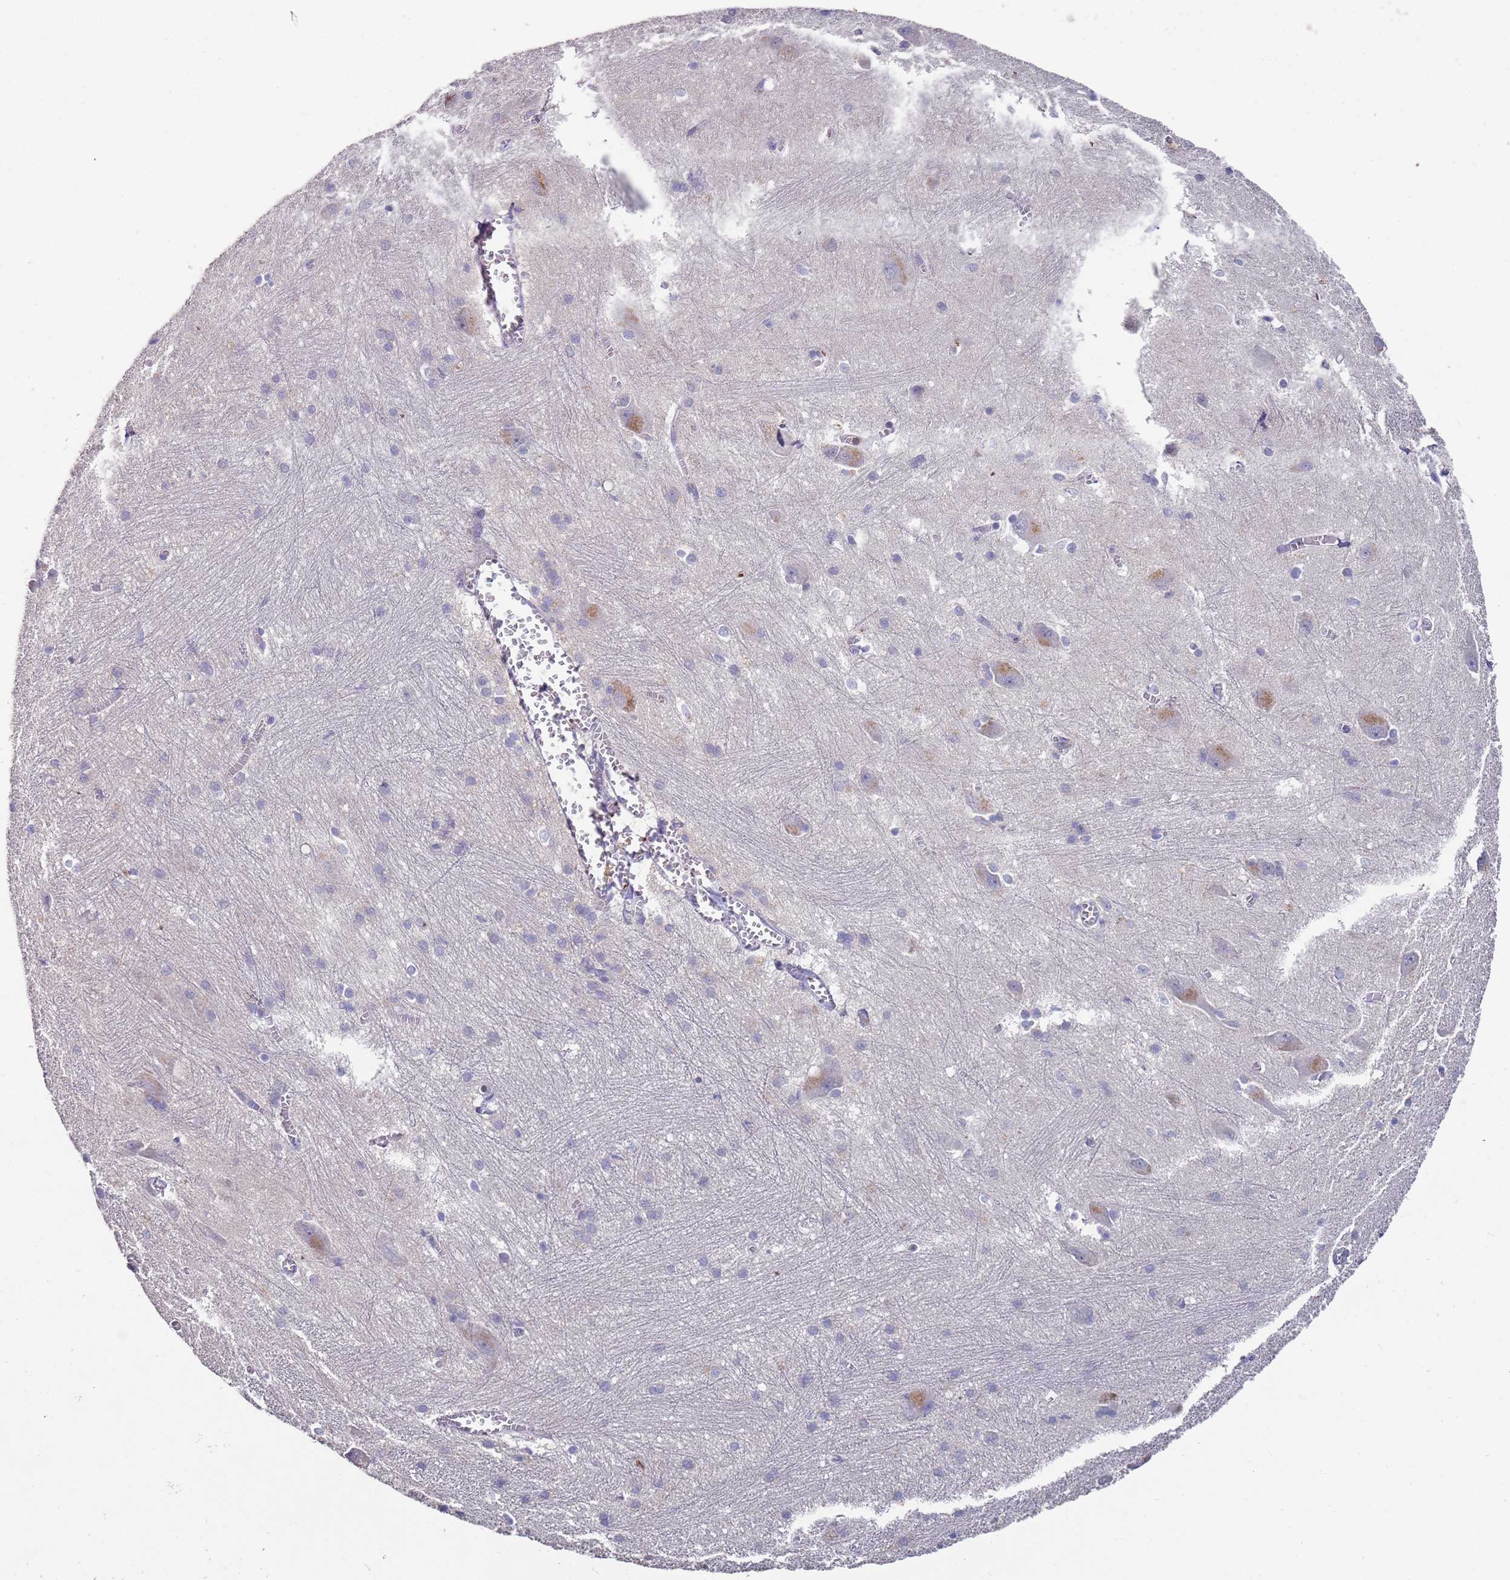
{"staining": {"intensity": "negative", "quantity": "none", "location": "none"}, "tissue": "caudate", "cell_type": "Glial cells", "image_type": "normal", "snomed": [{"axis": "morphology", "description": "Normal tissue, NOS"}, {"axis": "topography", "description": "Lateral ventricle wall"}], "caption": "This is an IHC histopathology image of normal human caudate. There is no staining in glial cells.", "gene": "LACC1", "patient": {"sex": "male", "age": 37}}